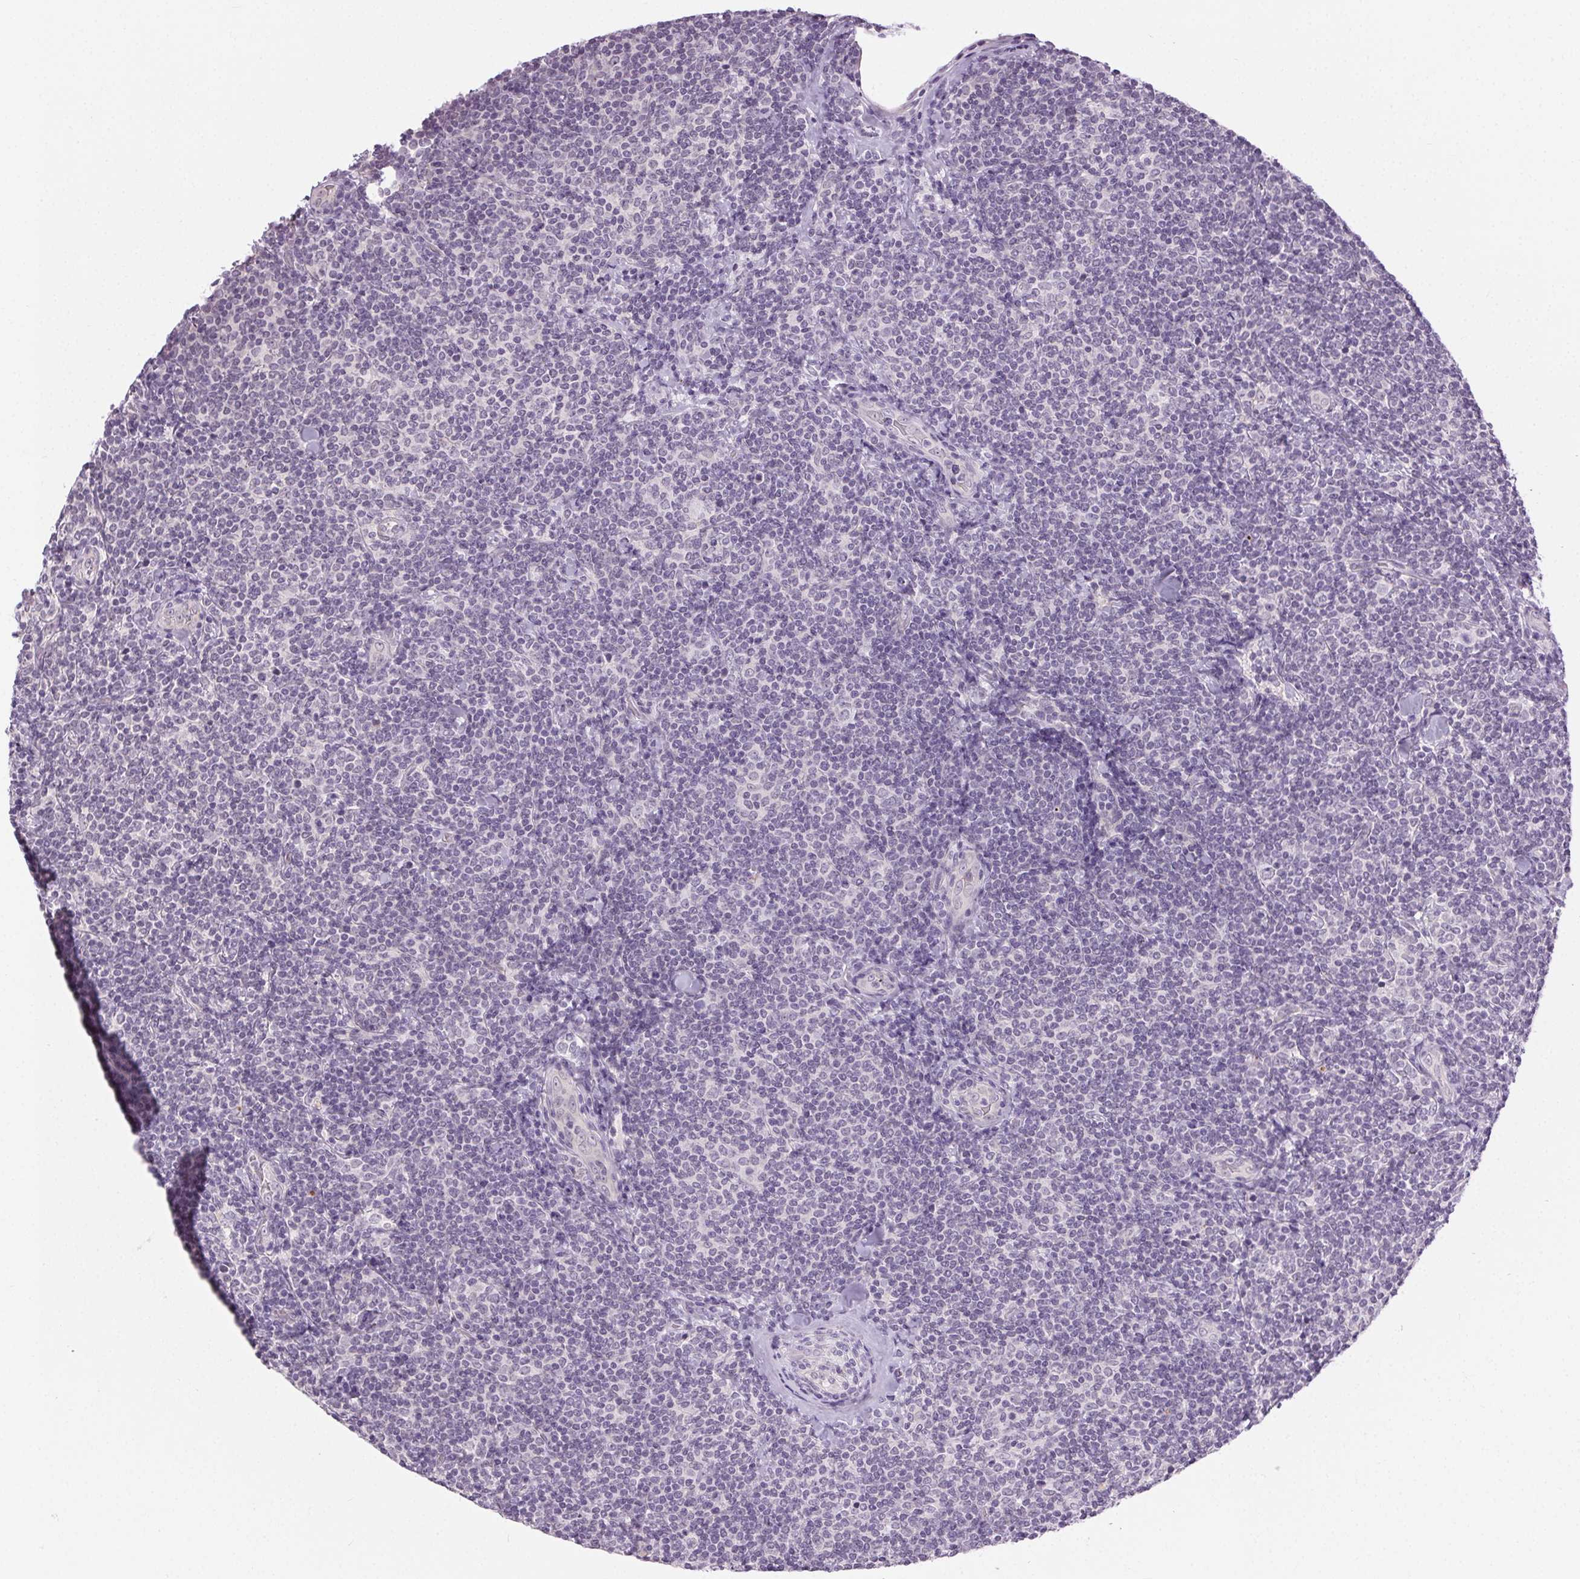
{"staining": {"intensity": "negative", "quantity": "none", "location": "none"}, "tissue": "lymphoma", "cell_type": "Tumor cells", "image_type": "cancer", "snomed": [{"axis": "morphology", "description": "Malignant lymphoma, non-Hodgkin's type, Low grade"}, {"axis": "topography", "description": "Lymph node"}], "caption": "IHC histopathology image of neoplastic tissue: low-grade malignant lymphoma, non-Hodgkin's type stained with DAB (3,3'-diaminobenzidine) shows no significant protein expression in tumor cells. Brightfield microscopy of IHC stained with DAB (3,3'-diaminobenzidine) (brown) and hematoxylin (blue), captured at high magnification.", "gene": "FAM168A", "patient": {"sex": "female", "age": 56}}